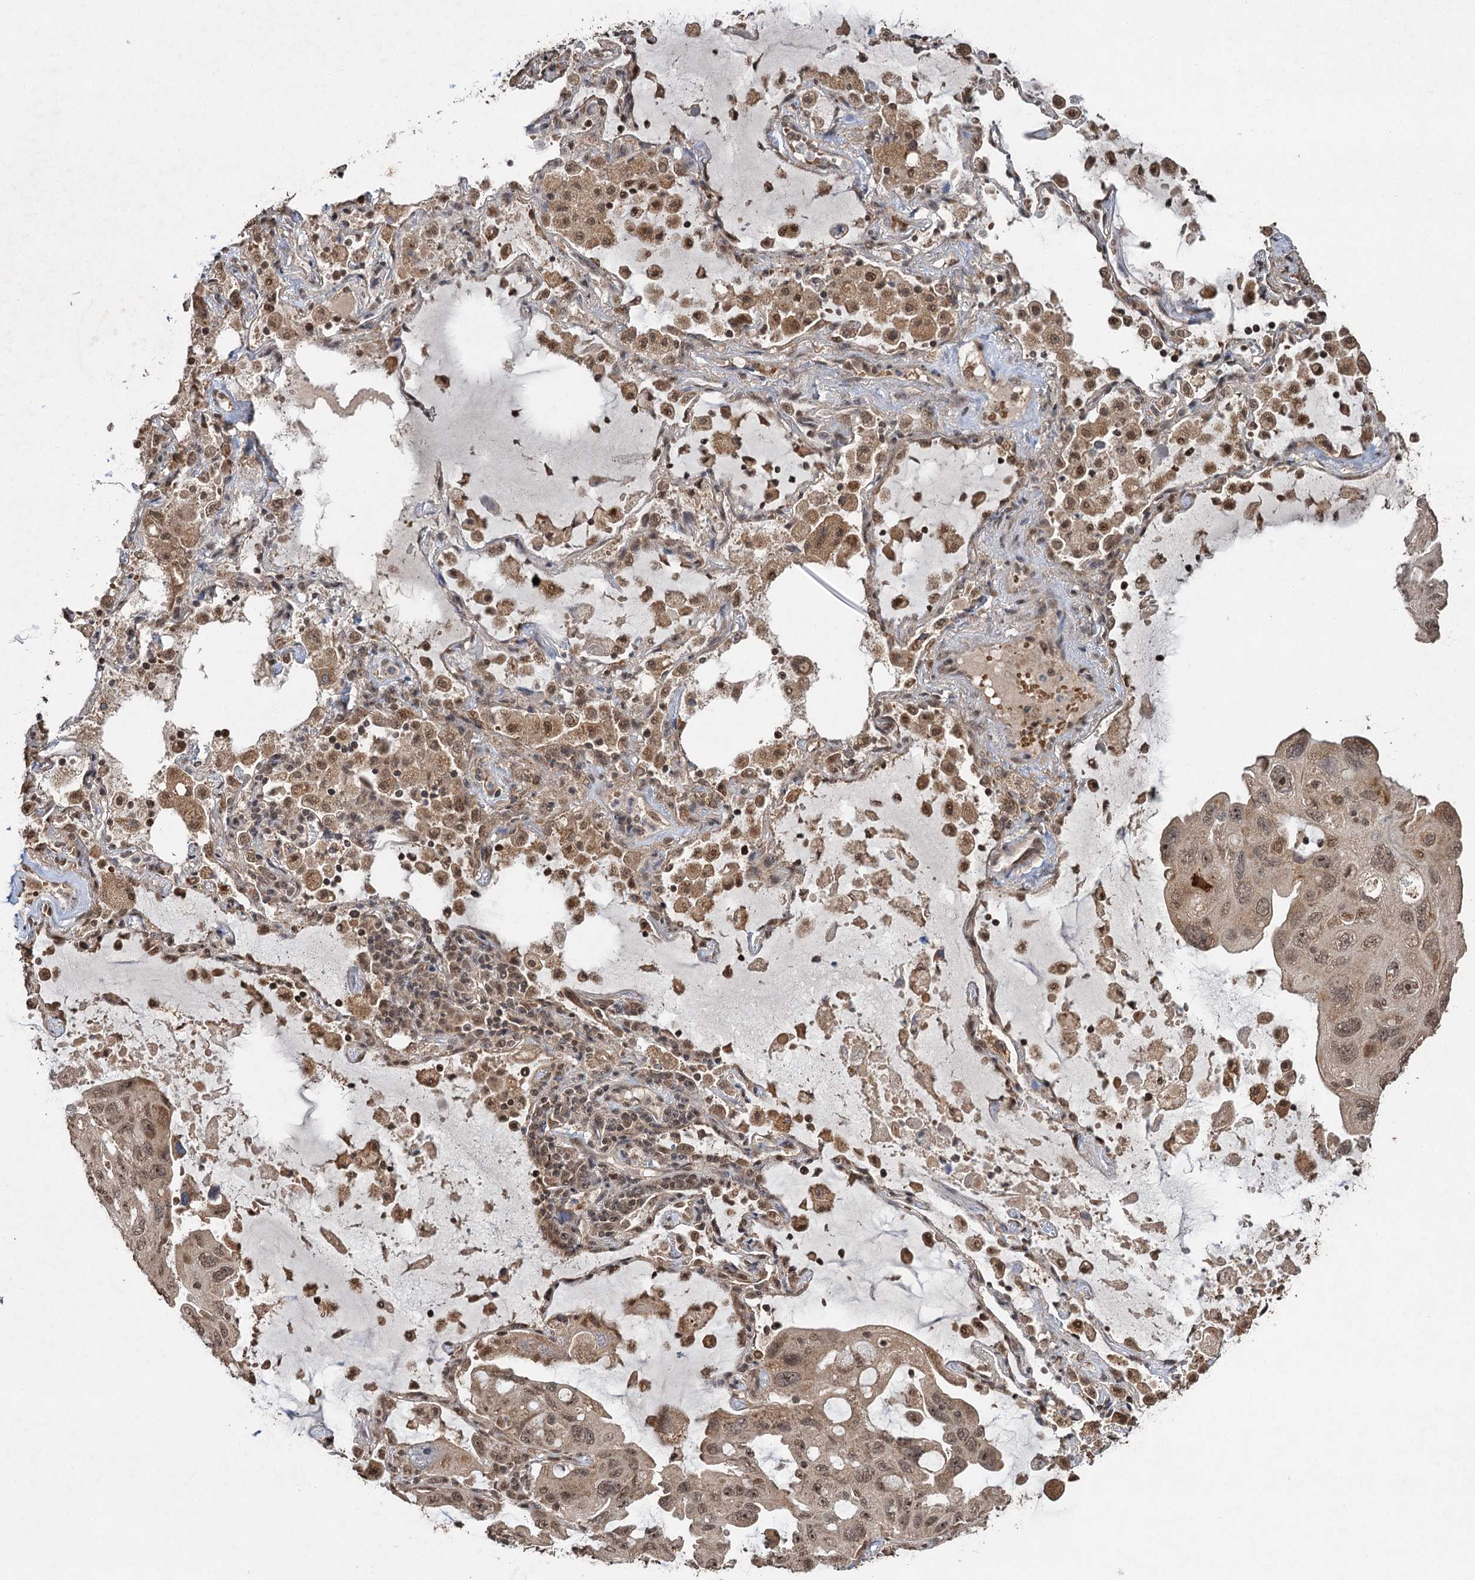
{"staining": {"intensity": "moderate", "quantity": ">75%", "location": "nuclear"}, "tissue": "lung cancer", "cell_type": "Tumor cells", "image_type": "cancer", "snomed": [{"axis": "morphology", "description": "Squamous cell carcinoma, NOS"}, {"axis": "topography", "description": "Lung"}], "caption": "Squamous cell carcinoma (lung) stained with DAB (3,3'-diaminobenzidine) immunohistochemistry (IHC) shows medium levels of moderate nuclear positivity in about >75% of tumor cells.", "gene": "REP15", "patient": {"sex": "female", "age": 73}}